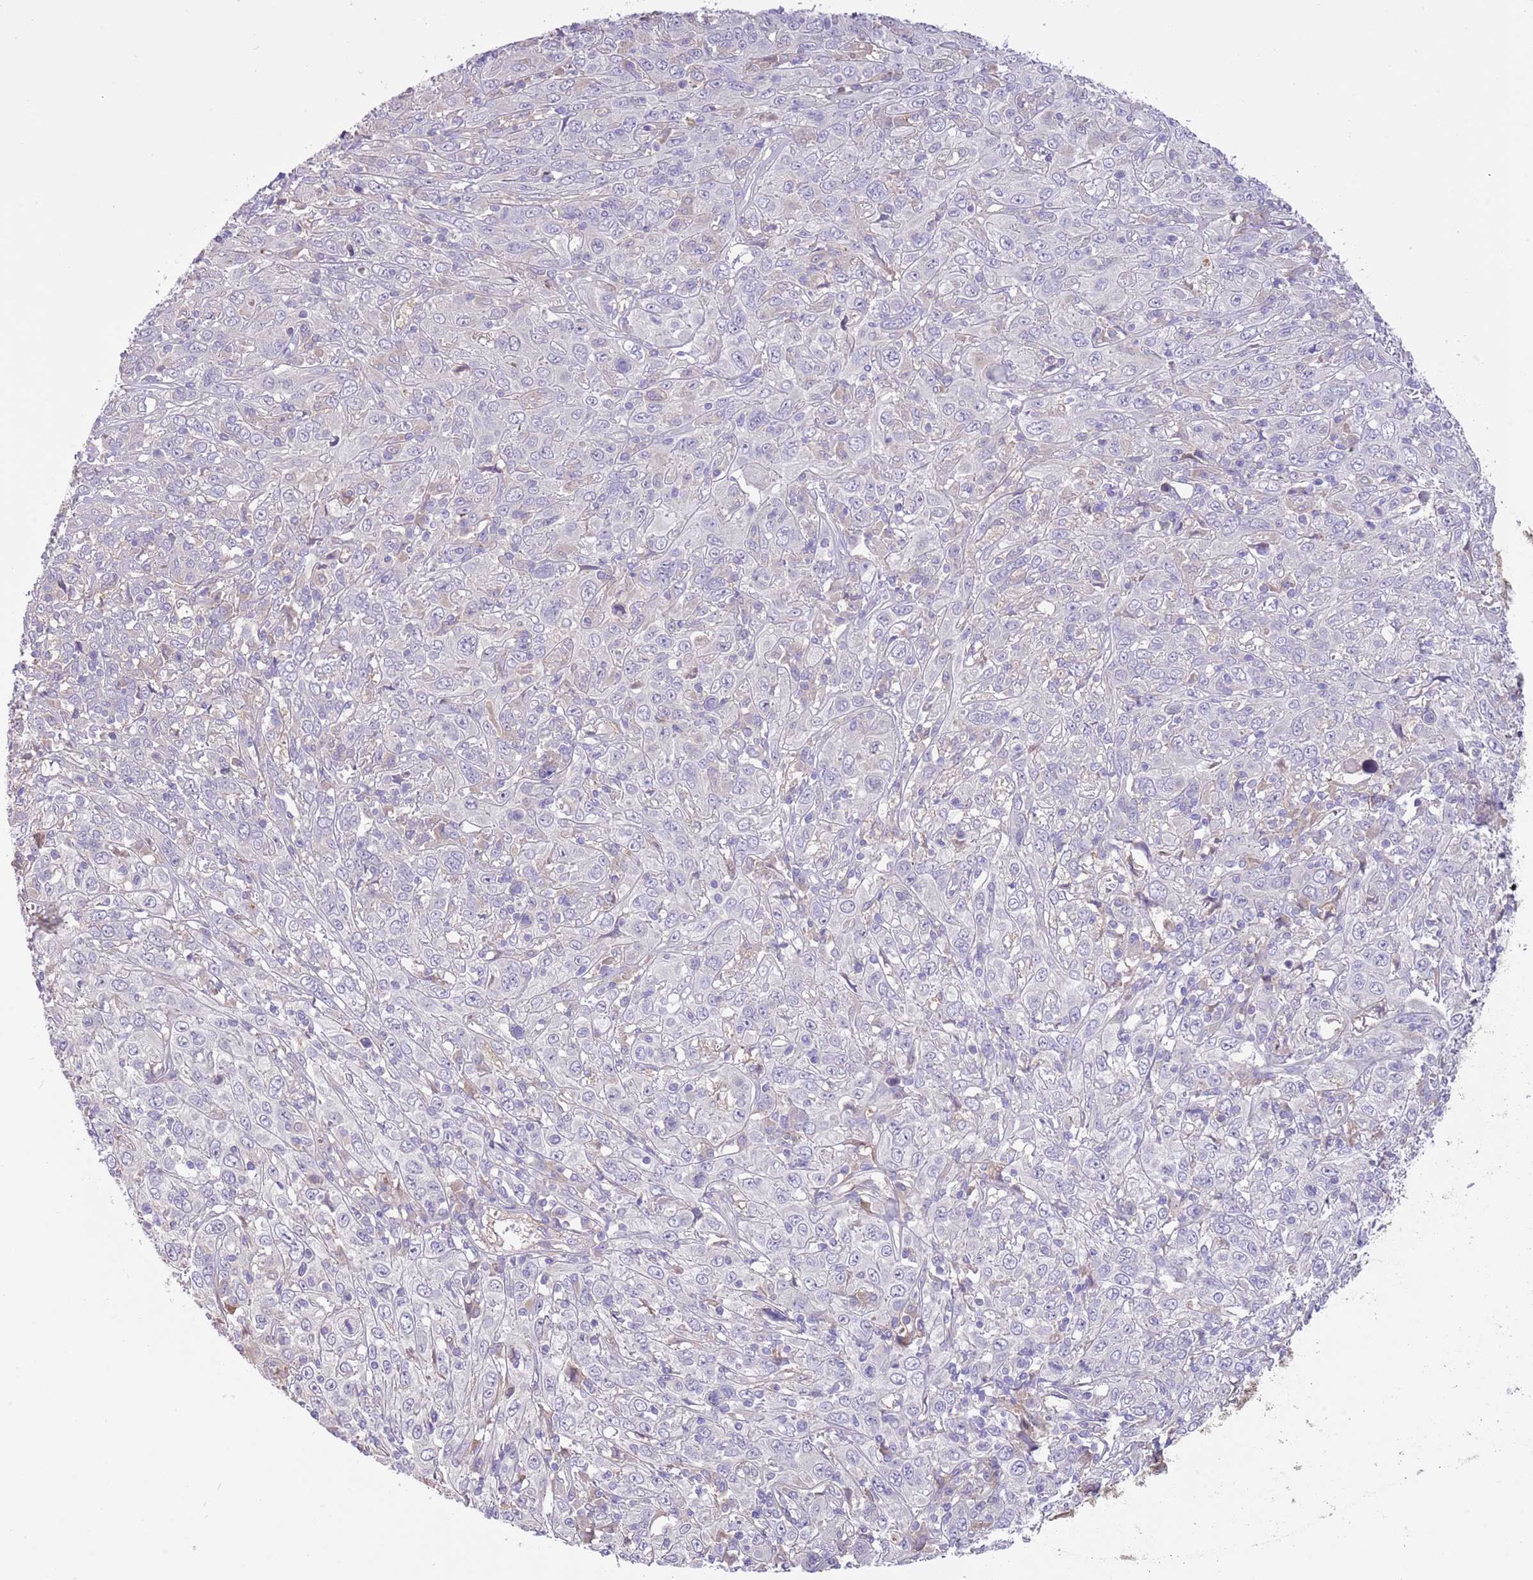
{"staining": {"intensity": "negative", "quantity": "none", "location": "none"}, "tissue": "cervical cancer", "cell_type": "Tumor cells", "image_type": "cancer", "snomed": [{"axis": "morphology", "description": "Squamous cell carcinoma, NOS"}, {"axis": "topography", "description": "Cervix"}], "caption": "Tumor cells show no significant protein expression in squamous cell carcinoma (cervical).", "gene": "CABYR", "patient": {"sex": "female", "age": 46}}